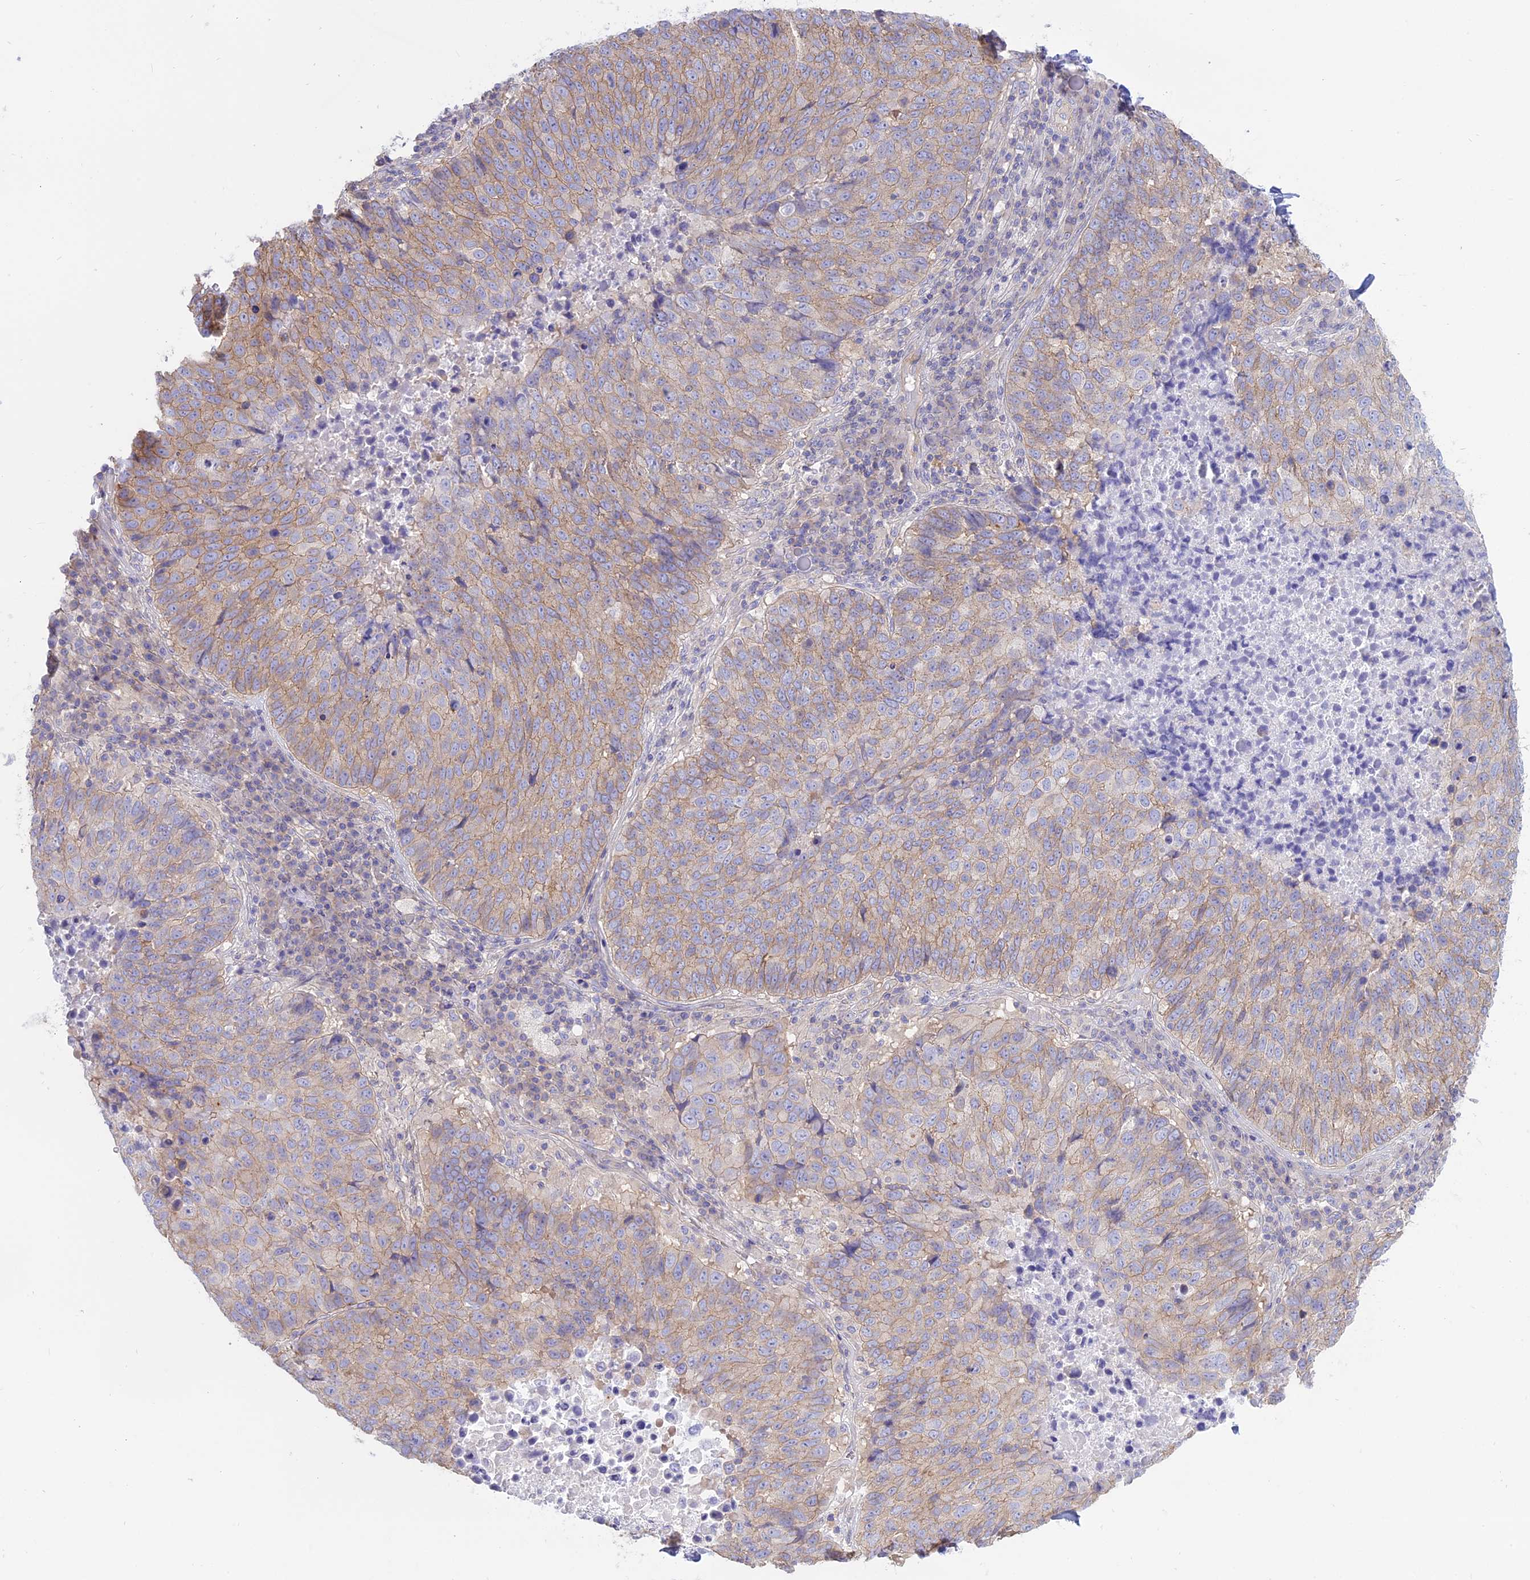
{"staining": {"intensity": "weak", "quantity": "25%-75%", "location": "cytoplasmic/membranous"}, "tissue": "lung cancer", "cell_type": "Tumor cells", "image_type": "cancer", "snomed": [{"axis": "morphology", "description": "Squamous cell carcinoma, NOS"}, {"axis": "topography", "description": "Lung"}], "caption": "This photomicrograph displays immunohistochemistry staining of human squamous cell carcinoma (lung), with low weak cytoplasmic/membranous staining in about 25%-75% of tumor cells.", "gene": "AHCYL1", "patient": {"sex": "male", "age": 73}}